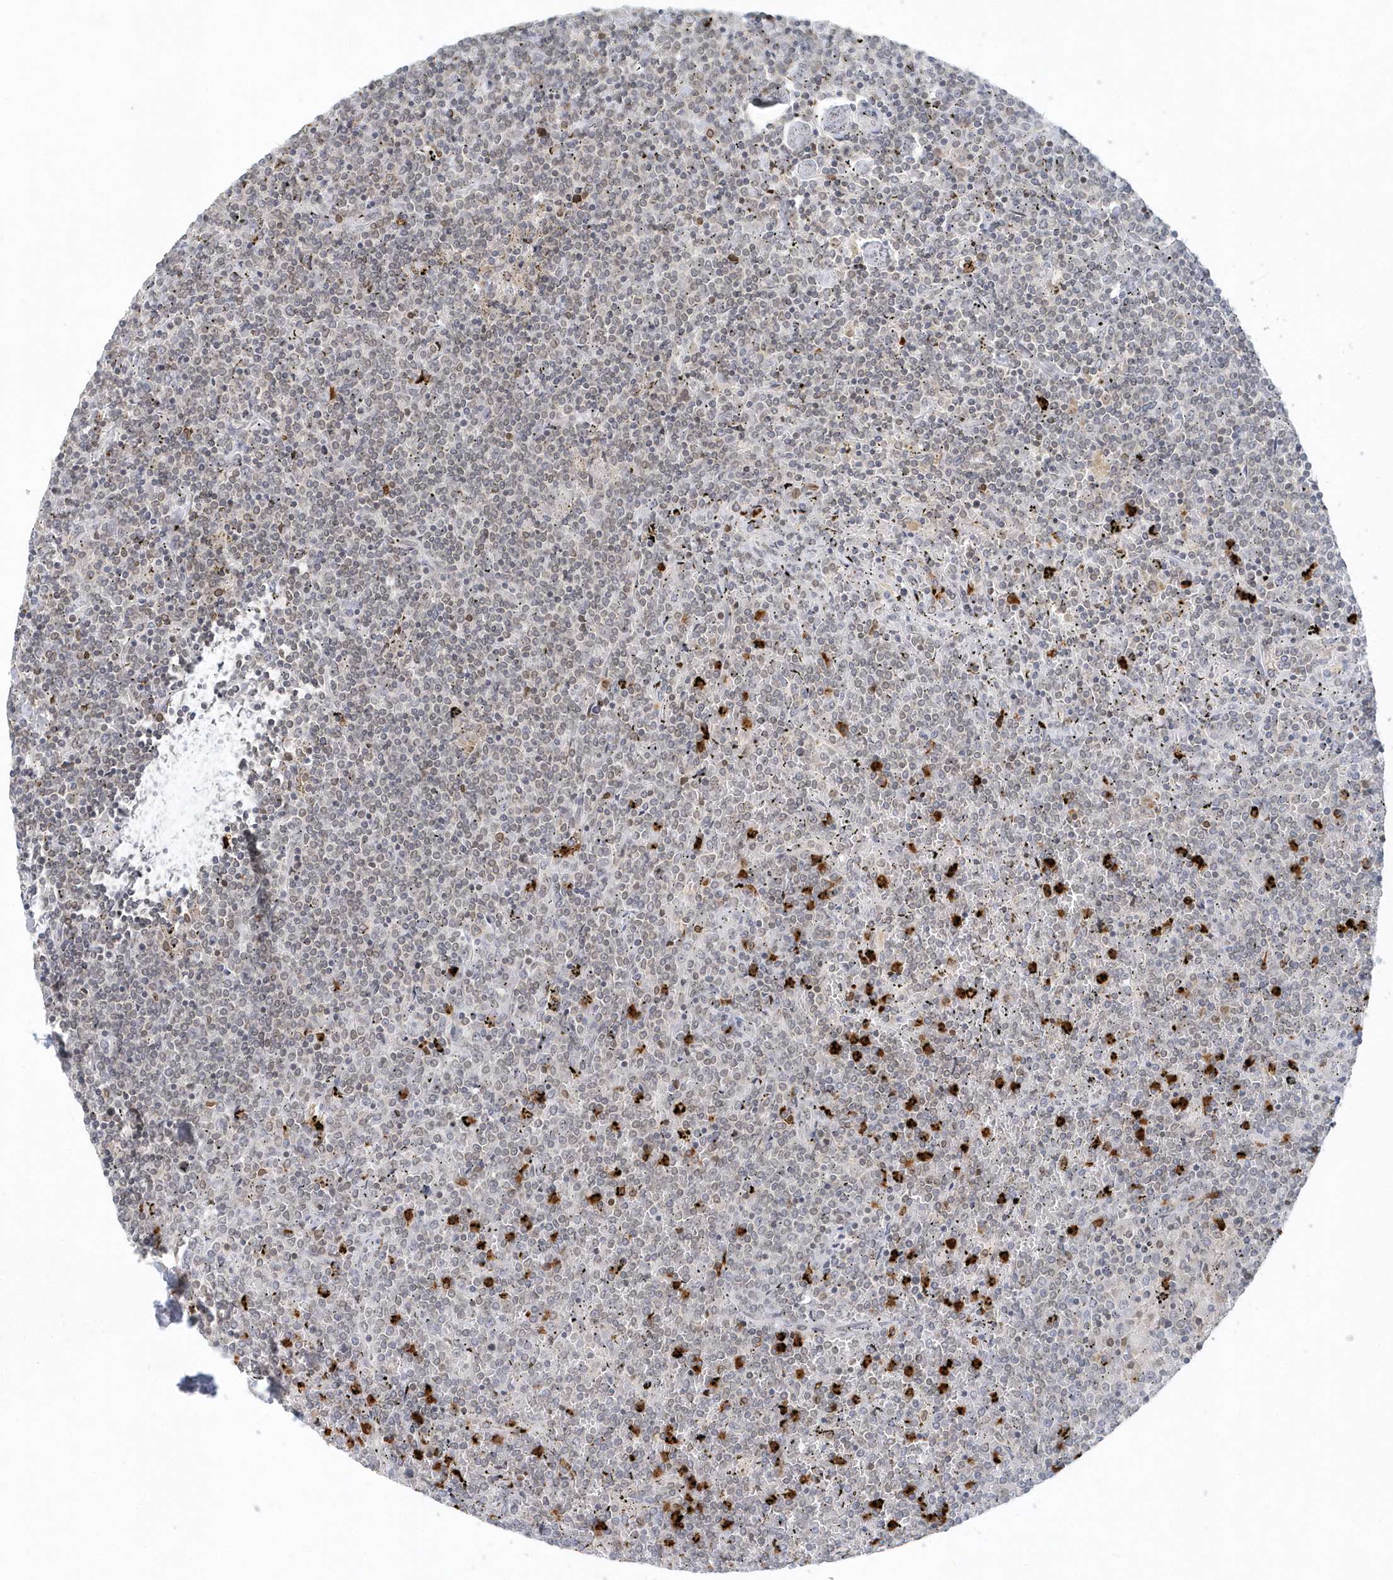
{"staining": {"intensity": "weak", "quantity": "<25%", "location": "nuclear"}, "tissue": "lymphoma", "cell_type": "Tumor cells", "image_type": "cancer", "snomed": [{"axis": "morphology", "description": "Malignant lymphoma, non-Hodgkin's type, Low grade"}, {"axis": "topography", "description": "Spleen"}], "caption": "Immunohistochemistry (IHC) of human low-grade malignant lymphoma, non-Hodgkin's type reveals no expression in tumor cells.", "gene": "NUP54", "patient": {"sex": "female", "age": 19}}